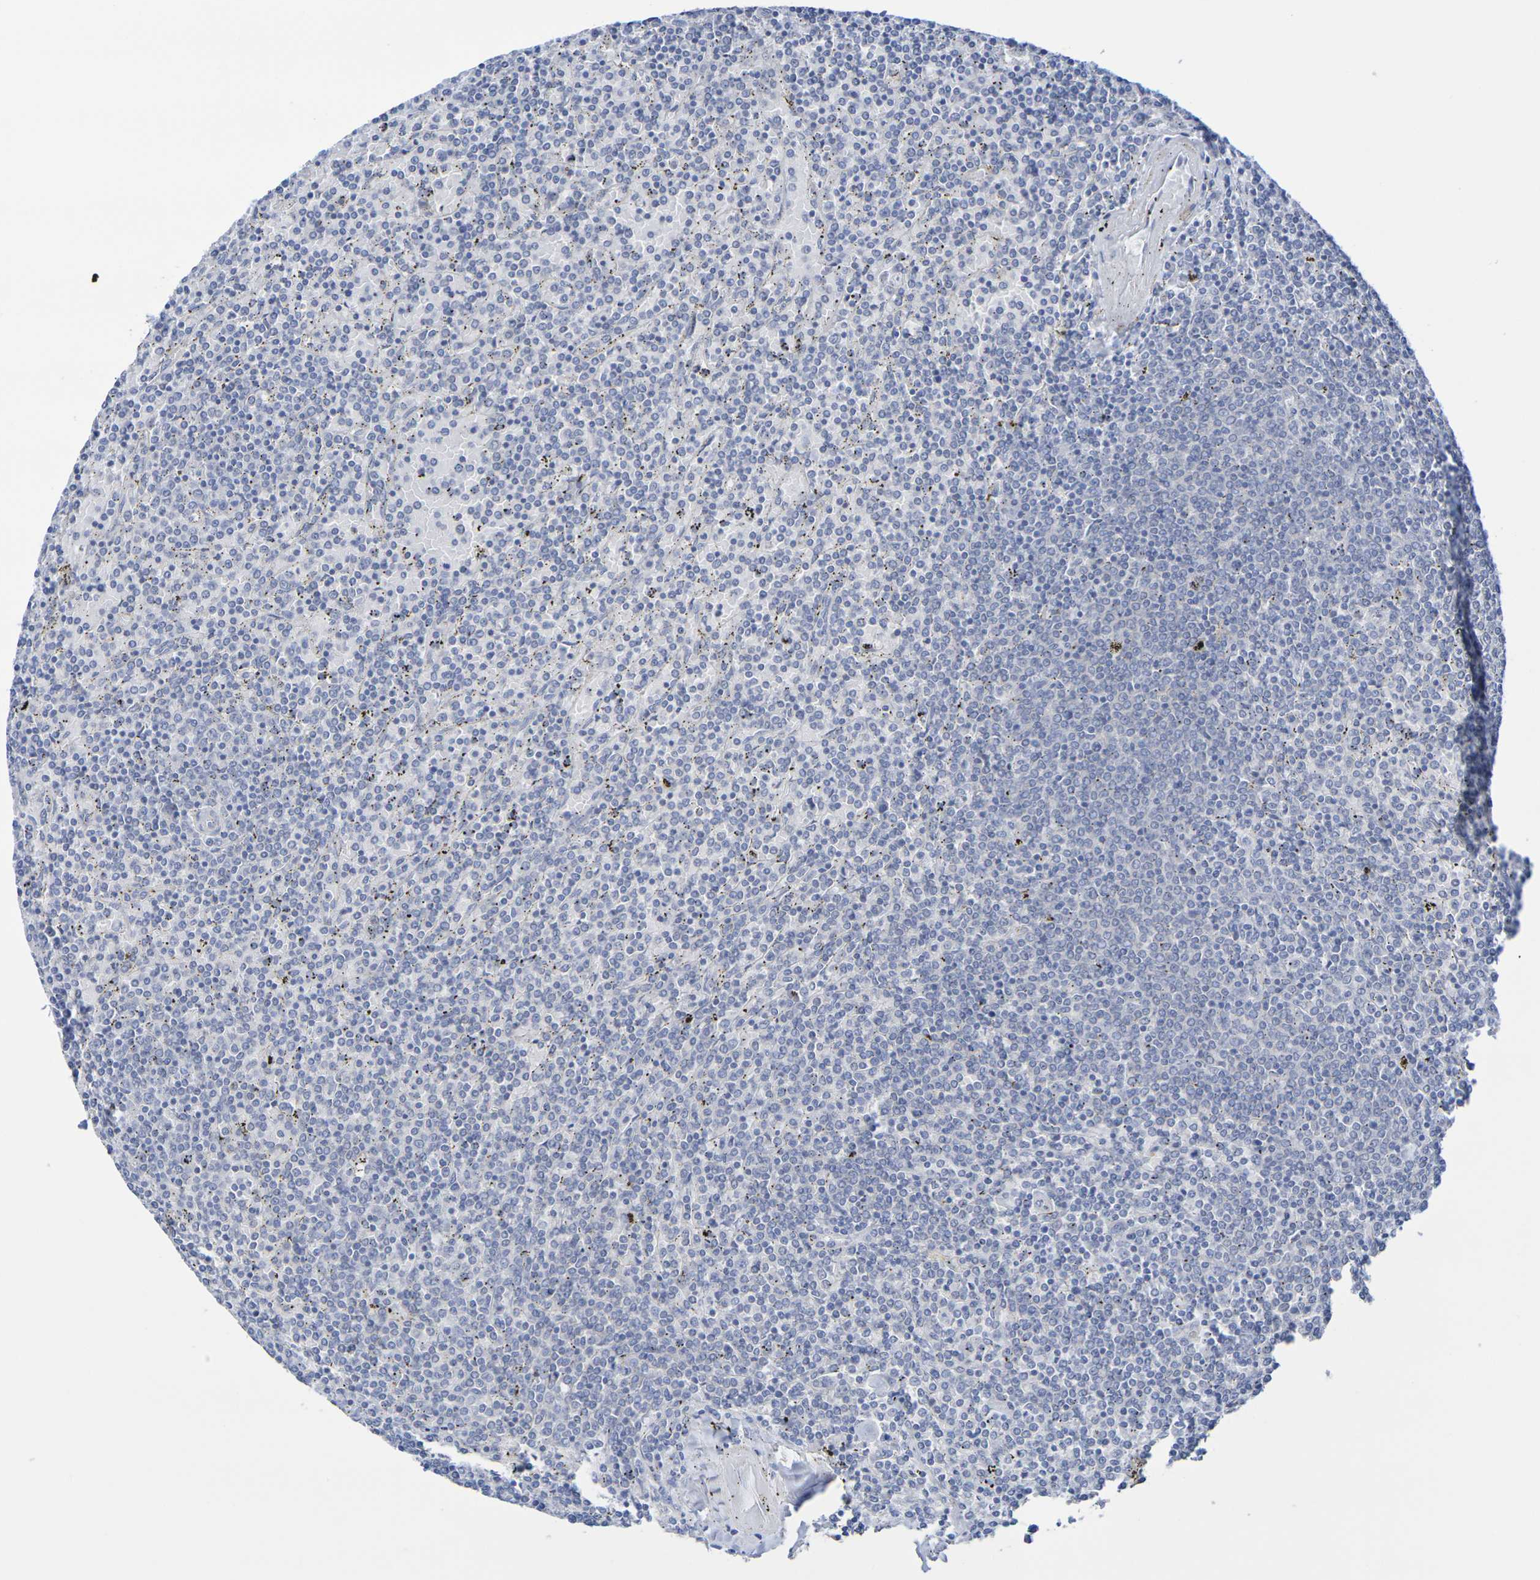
{"staining": {"intensity": "negative", "quantity": "none", "location": "none"}, "tissue": "lymphoma", "cell_type": "Tumor cells", "image_type": "cancer", "snomed": [{"axis": "morphology", "description": "Malignant lymphoma, non-Hodgkin's type, Low grade"}, {"axis": "topography", "description": "Spleen"}], "caption": "Immunohistochemical staining of malignant lymphoma, non-Hodgkin's type (low-grade) exhibits no significant staining in tumor cells.", "gene": "TMCC3", "patient": {"sex": "female", "age": 77}}